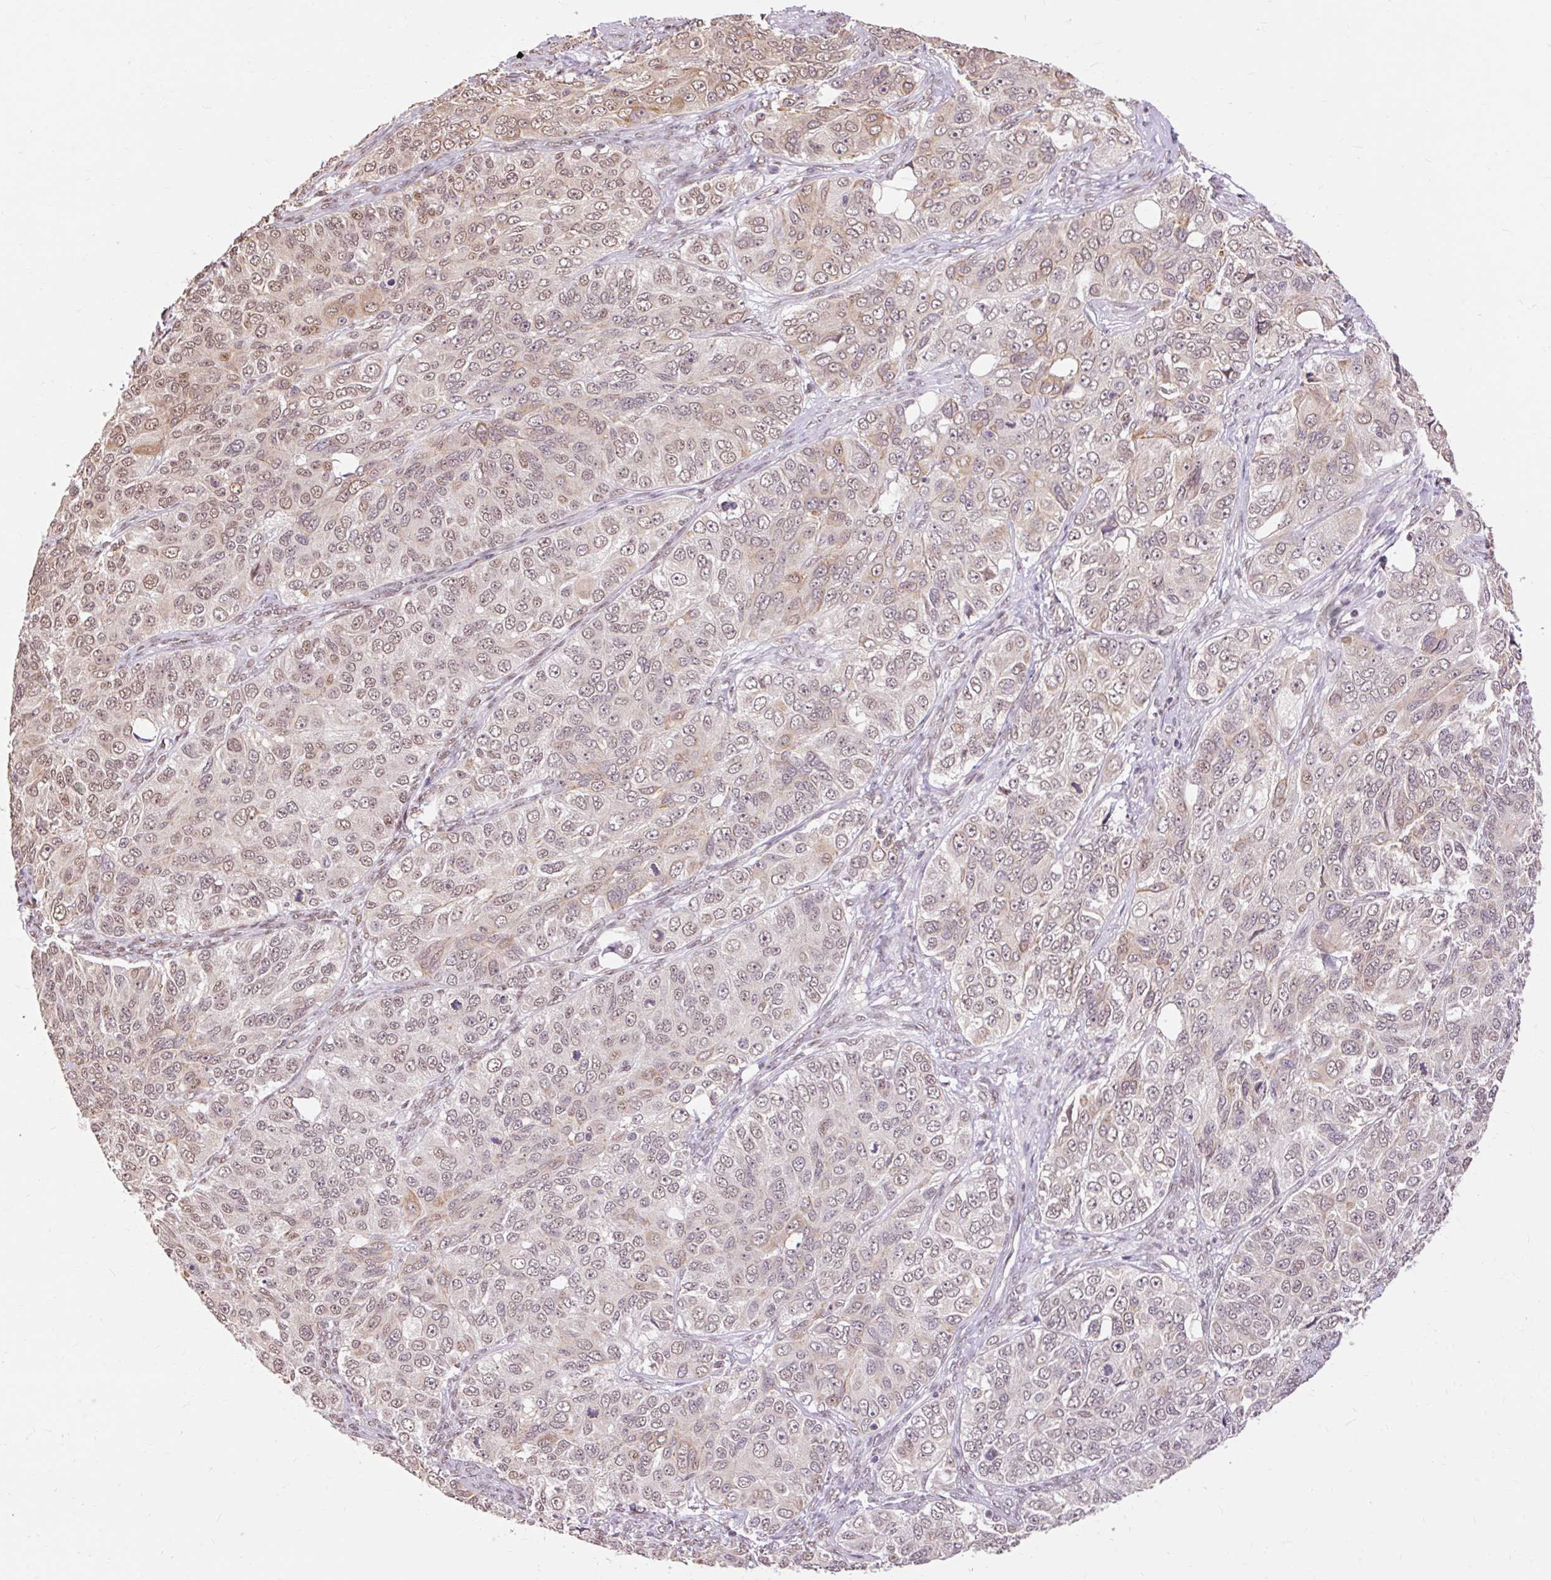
{"staining": {"intensity": "moderate", "quantity": ">75%", "location": "cytoplasmic/membranous,nuclear"}, "tissue": "ovarian cancer", "cell_type": "Tumor cells", "image_type": "cancer", "snomed": [{"axis": "morphology", "description": "Carcinoma, endometroid"}, {"axis": "topography", "description": "Ovary"}], "caption": "Human ovarian endometroid carcinoma stained with a brown dye exhibits moderate cytoplasmic/membranous and nuclear positive staining in about >75% of tumor cells.", "gene": "NPIPB12", "patient": {"sex": "female", "age": 51}}